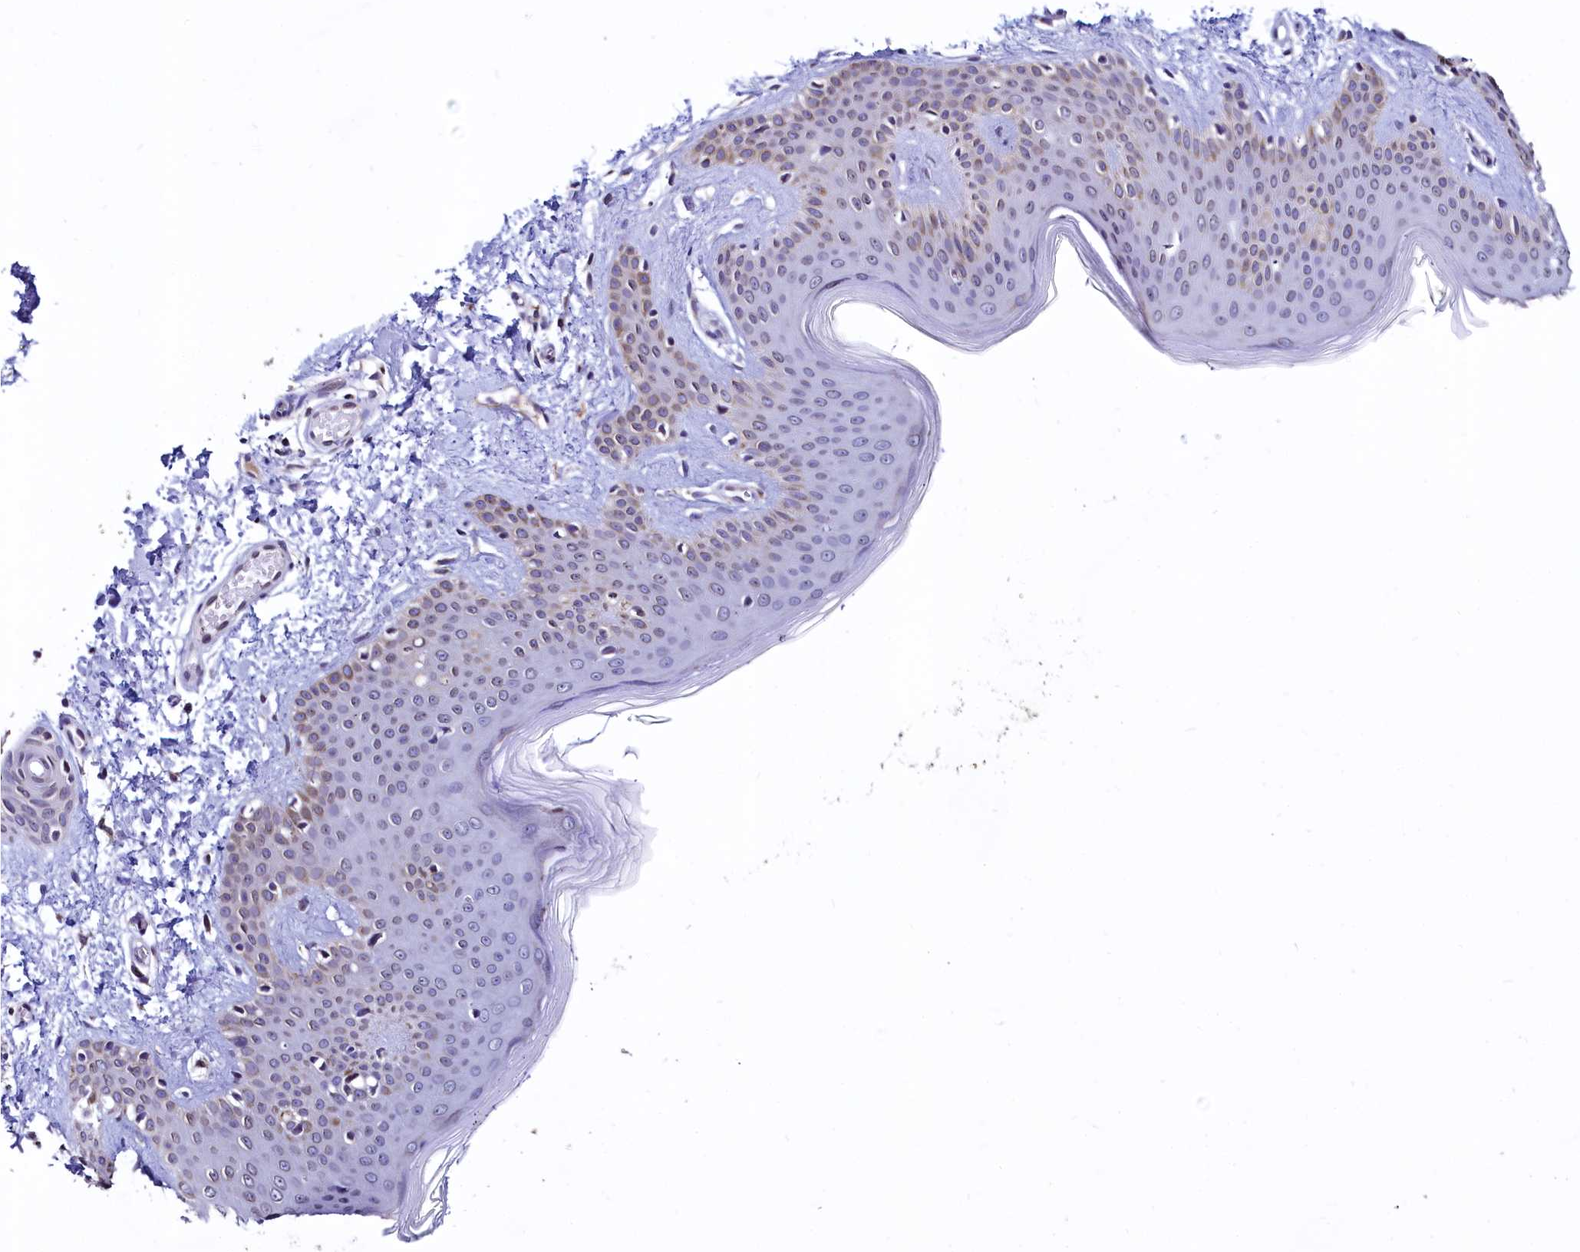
{"staining": {"intensity": "moderate", "quantity": ">75%", "location": "cytoplasmic/membranous"}, "tissue": "skin", "cell_type": "Fibroblasts", "image_type": "normal", "snomed": [{"axis": "morphology", "description": "Normal tissue, NOS"}, {"axis": "topography", "description": "Skin"}], "caption": "Immunohistochemistry micrograph of benign human skin stained for a protein (brown), which displays medium levels of moderate cytoplasmic/membranous positivity in about >75% of fibroblasts.", "gene": "HAND1", "patient": {"sex": "male", "age": 36}}